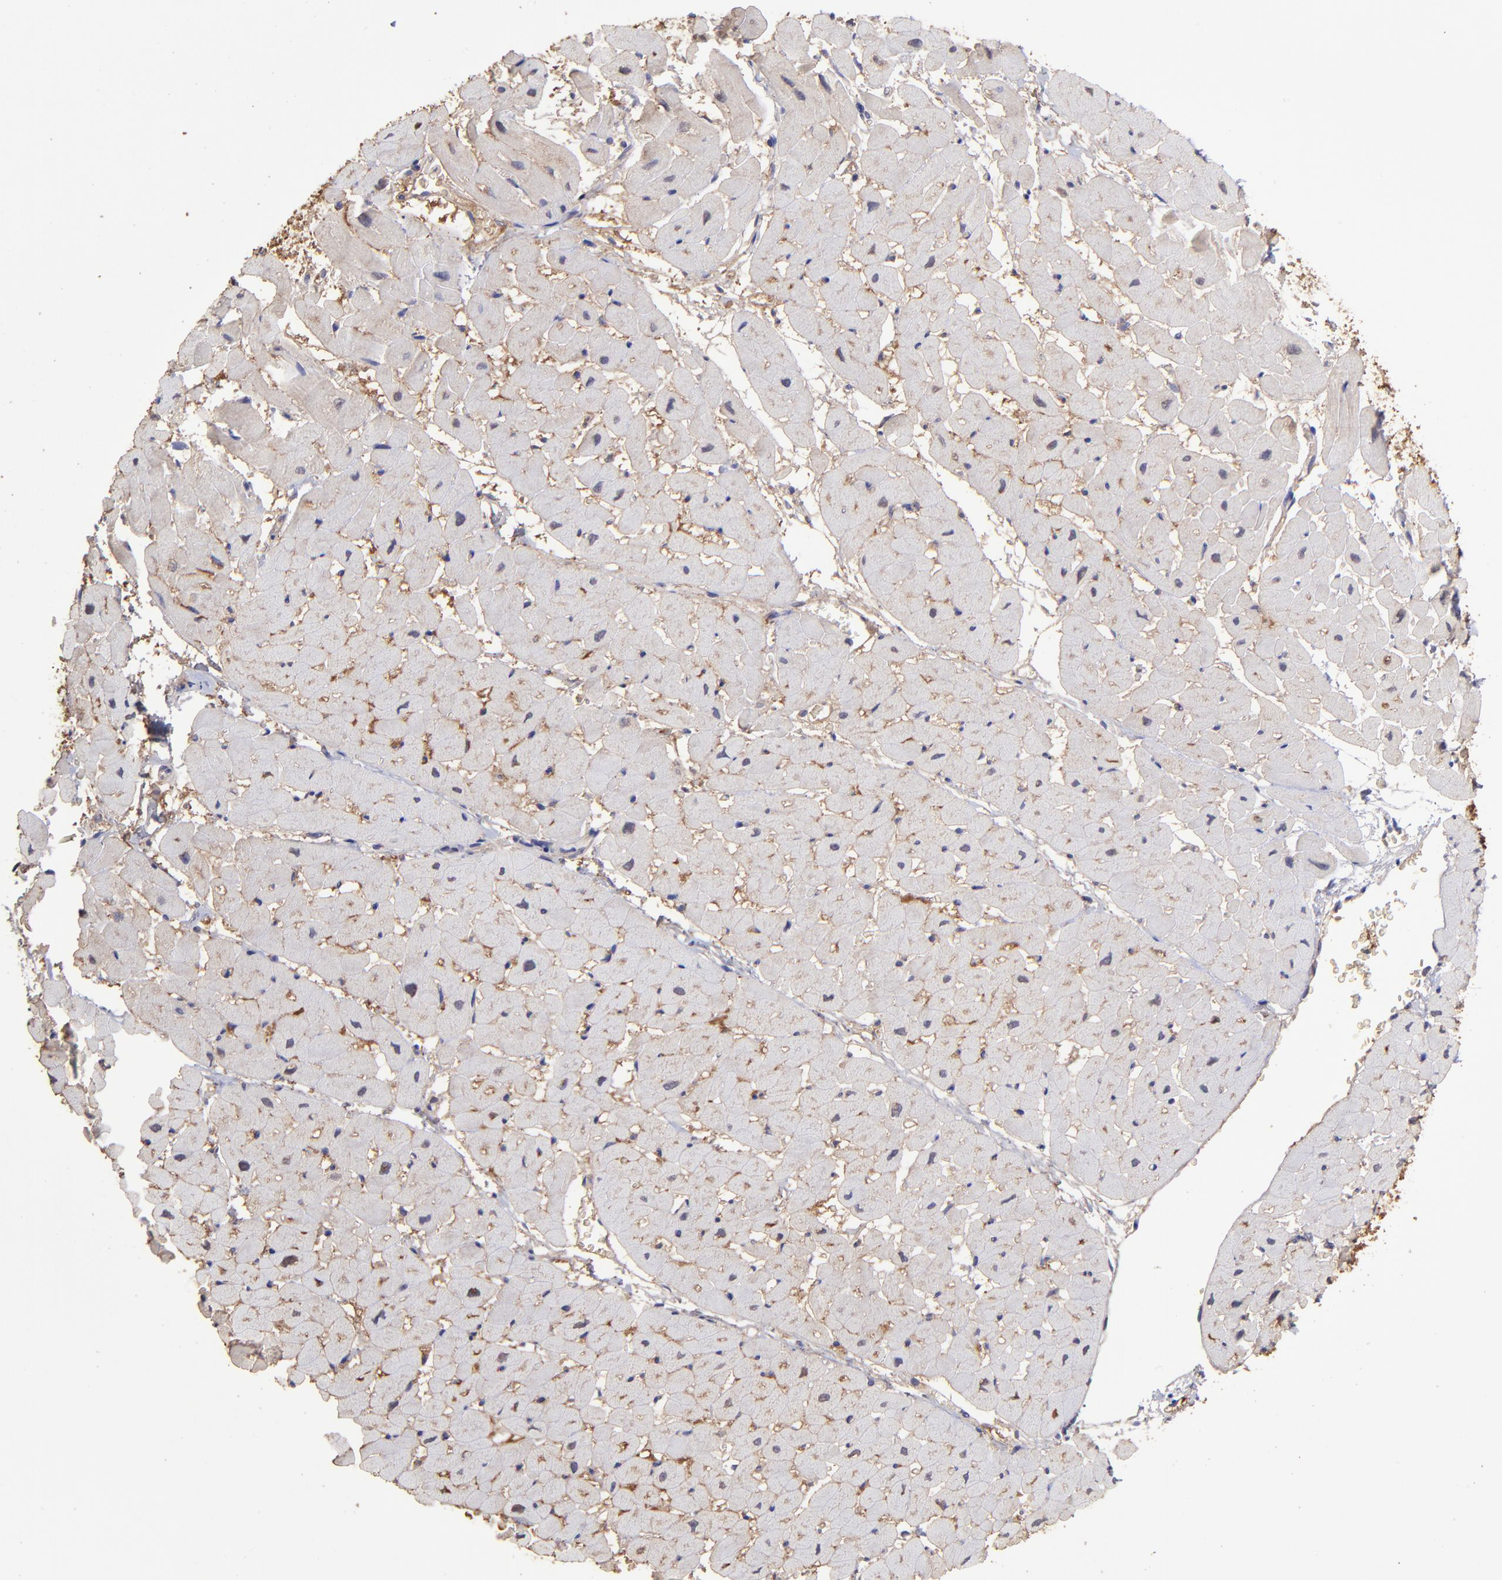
{"staining": {"intensity": "weak", "quantity": ">75%", "location": "cytoplasmic/membranous"}, "tissue": "heart muscle", "cell_type": "Cardiomyocytes", "image_type": "normal", "snomed": [{"axis": "morphology", "description": "Normal tissue, NOS"}, {"axis": "topography", "description": "Heart"}], "caption": "The image exhibits staining of normal heart muscle, revealing weak cytoplasmic/membranous protein staining (brown color) within cardiomyocytes.", "gene": "NSF", "patient": {"sex": "male", "age": 45}}